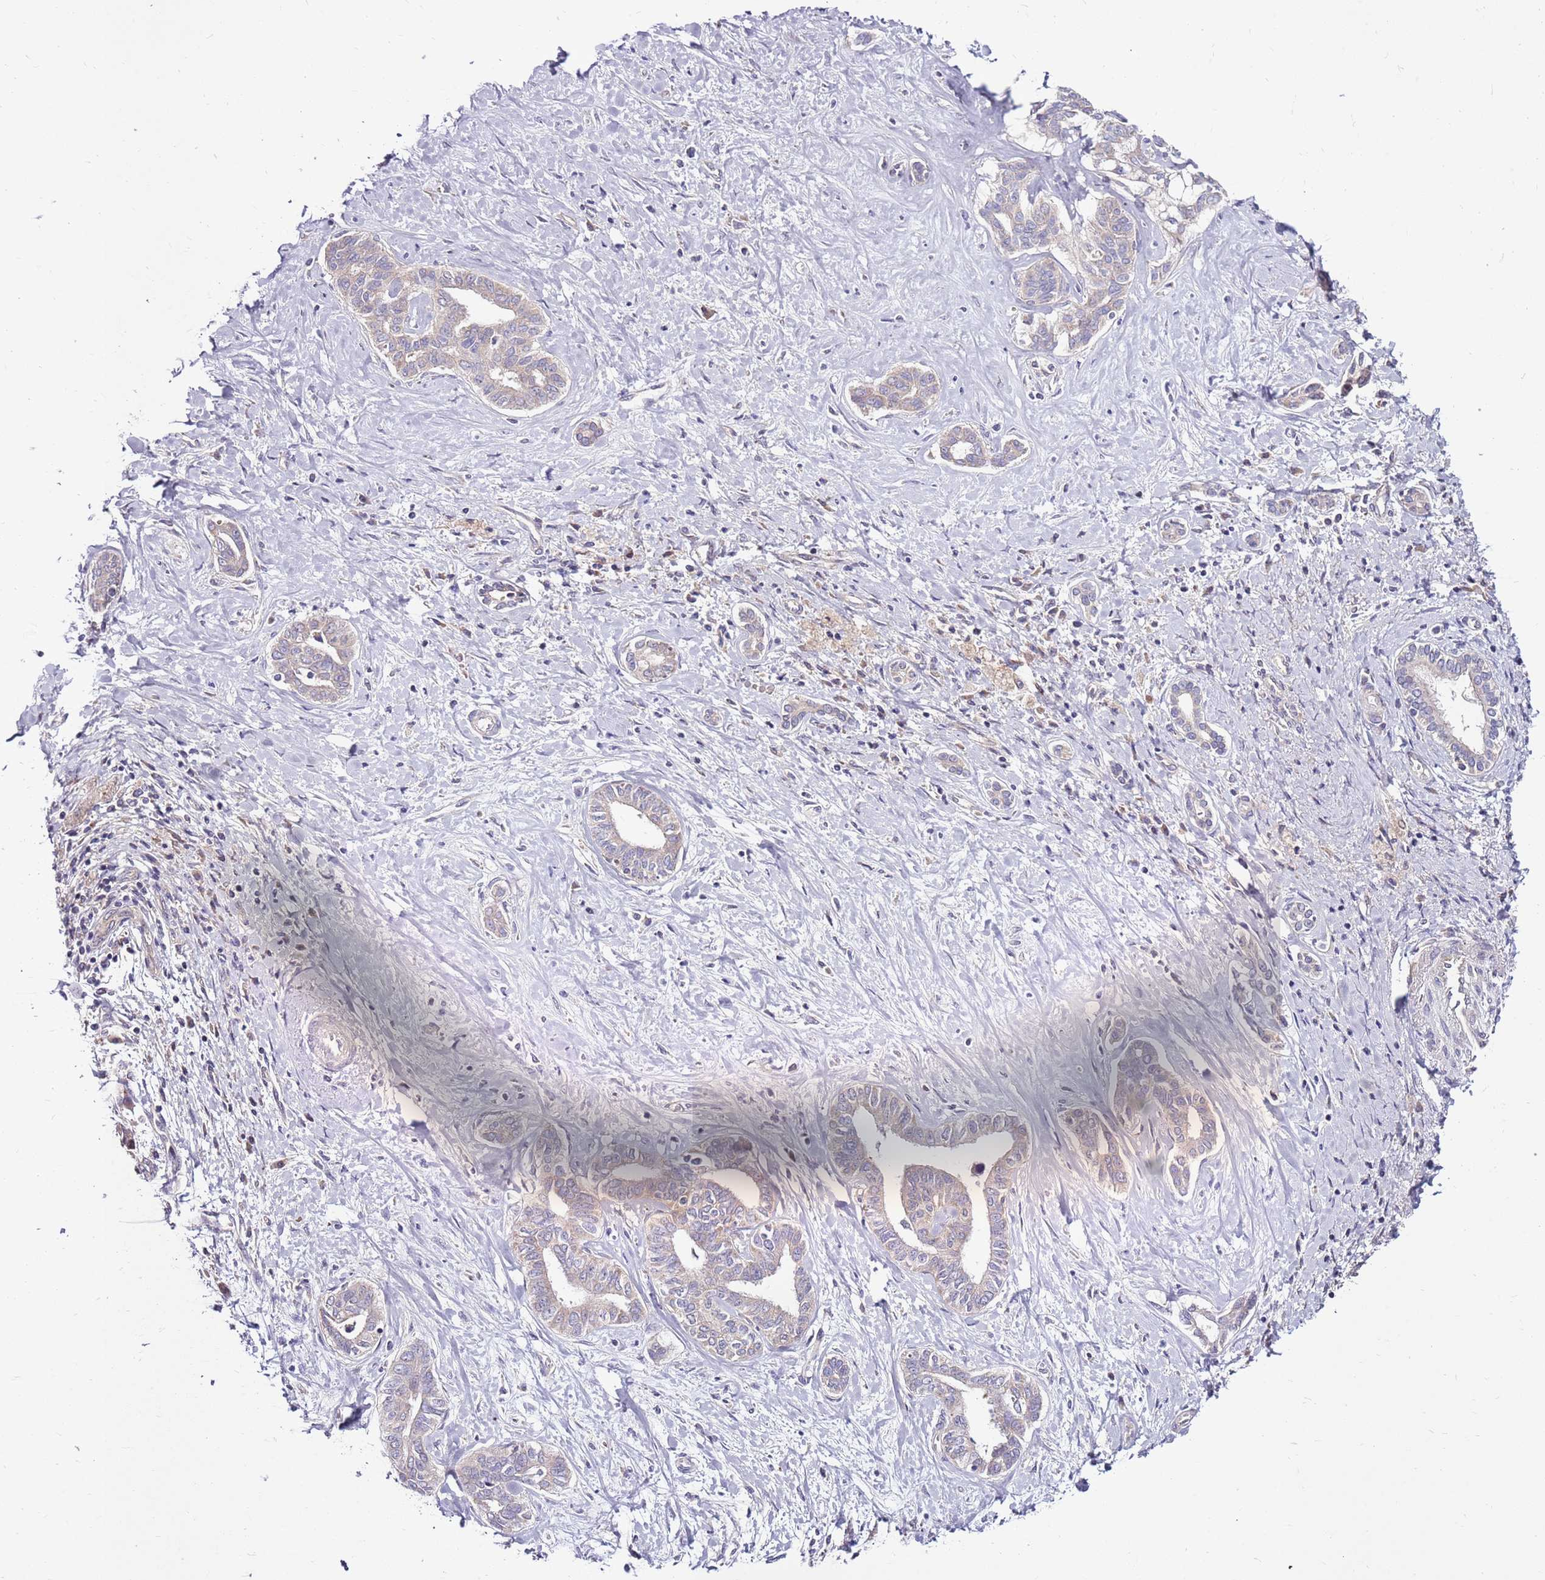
{"staining": {"intensity": "weak", "quantity": "25%-75%", "location": "cytoplasmic/membranous"}, "tissue": "liver cancer", "cell_type": "Tumor cells", "image_type": "cancer", "snomed": [{"axis": "morphology", "description": "Cholangiocarcinoma"}, {"axis": "topography", "description": "Liver"}], "caption": "Weak cytoplasmic/membranous positivity is present in approximately 25%-75% of tumor cells in liver cholangiocarcinoma. (DAB (3,3'-diaminobenzidine) = brown stain, brightfield microscopy at high magnification).", "gene": "SMG1", "patient": {"sex": "female", "age": 77}}